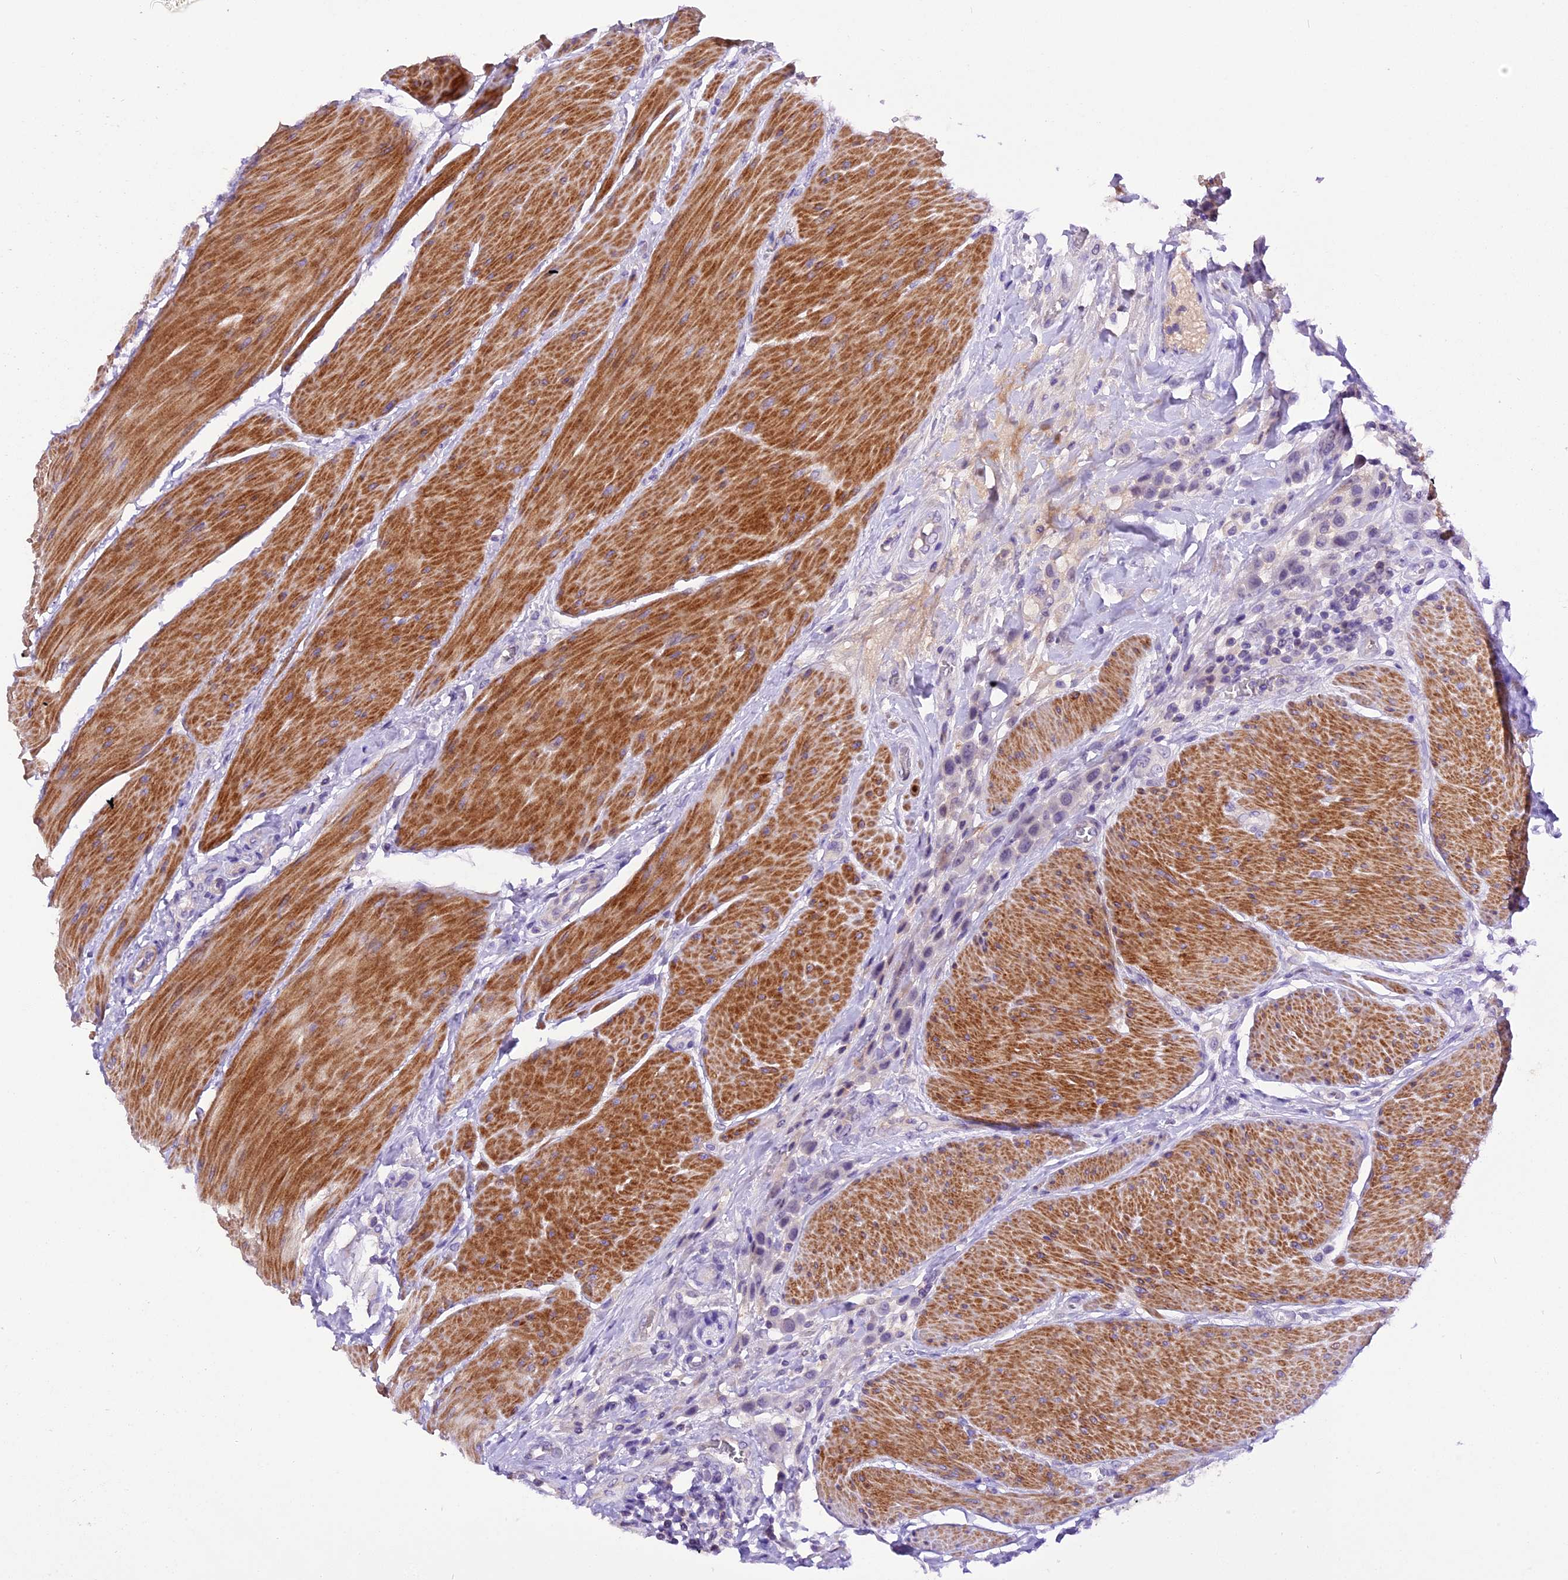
{"staining": {"intensity": "negative", "quantity": "none", "location": "none"}, "tissue": "urothelial cancer", "cell_type": "Tumor cells", "image_type": "cancer", "snomed": [{"axis": "morphology", "description": "Urothelial carcinoma, High grade"}, {"axis": "topography", "description": "Urinary bladder"}], "caption": "Image shows no significant protein staining in tumor cells of high-grade urothelial carcinoma.", "gene": "MEX3B", "patient": {"sex": "male", "age": 50}}